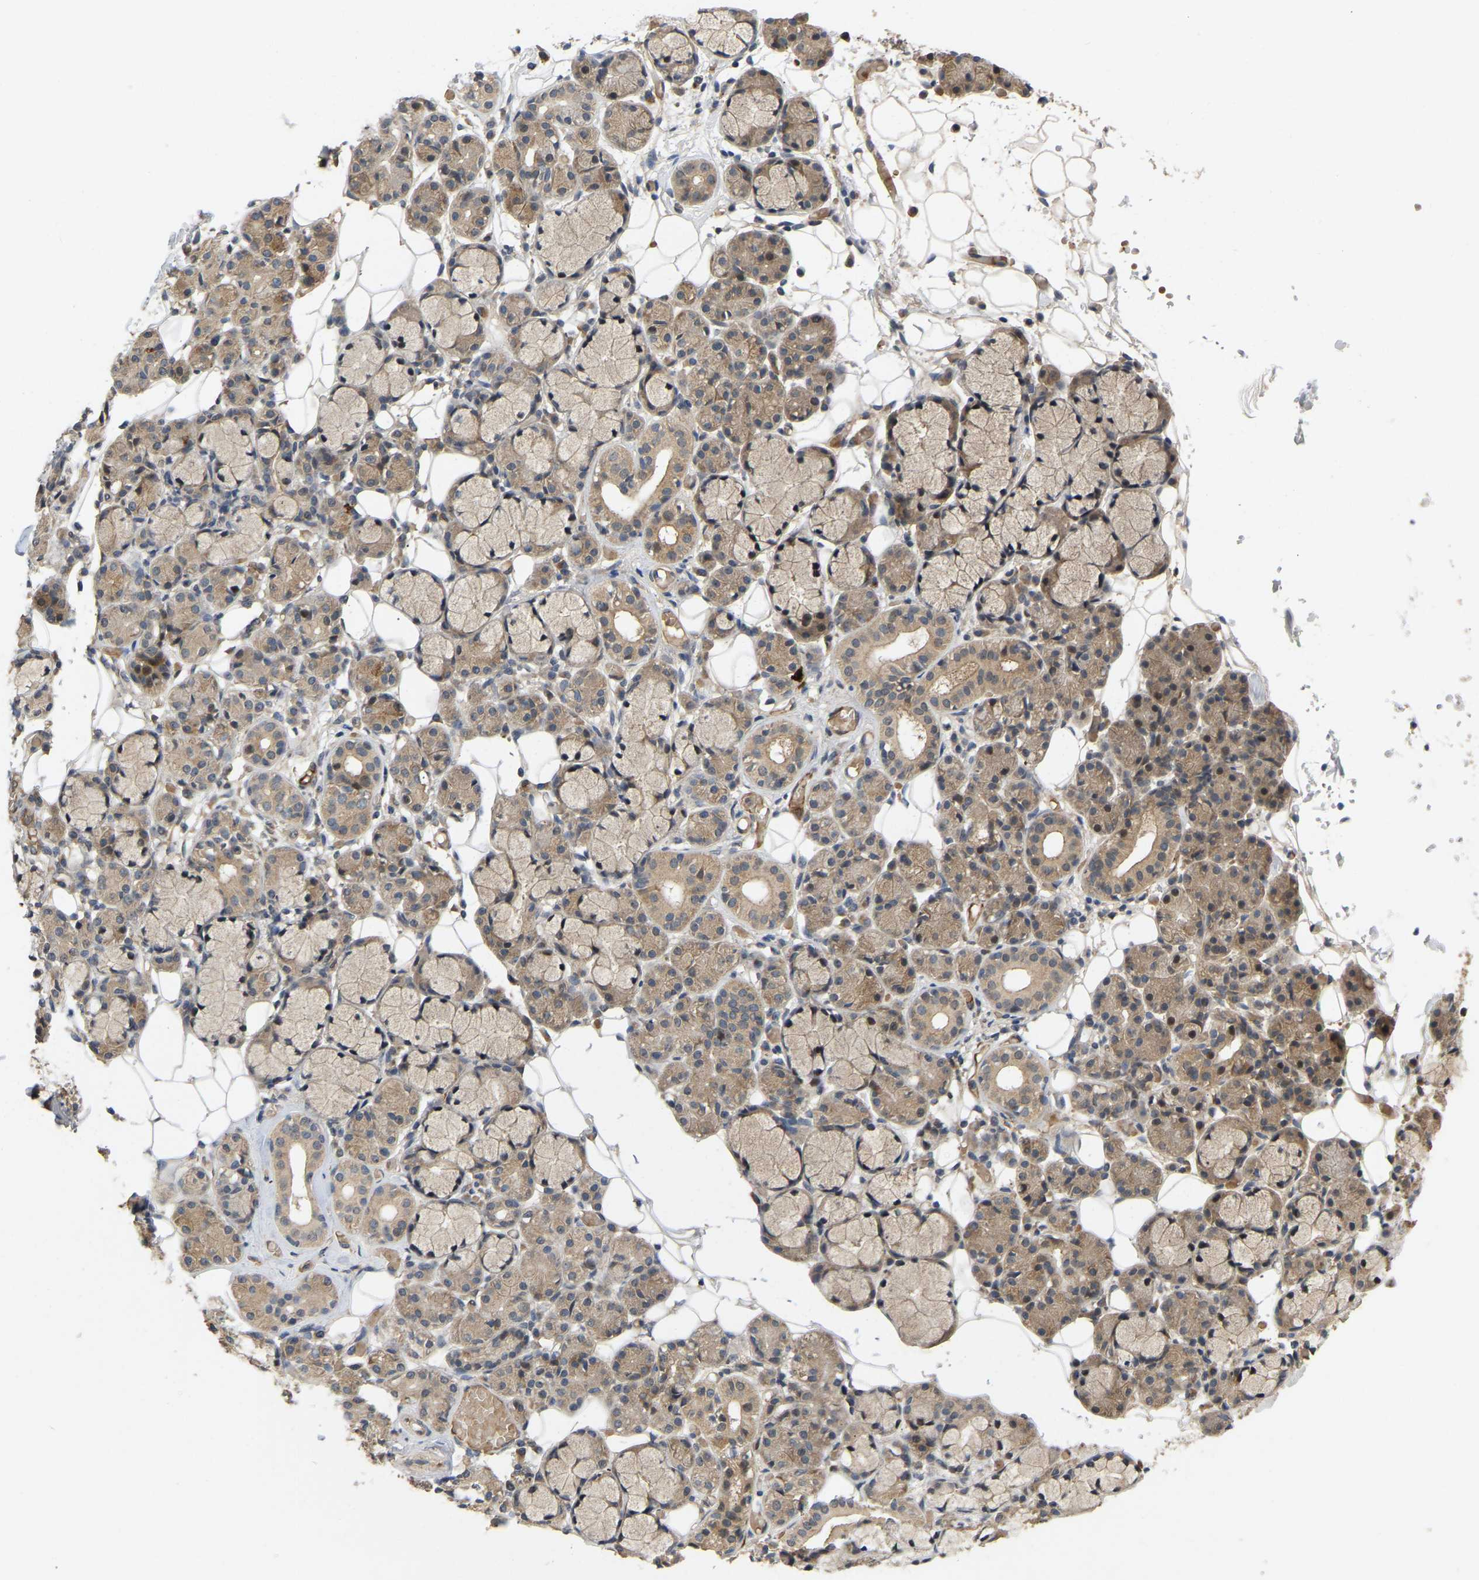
{"staining": {"intensity": "weak", "quantity": ">75%", "location": "cytoplasmic/membranous,nuclear"}, "tissue": "salivary gland", "cell_type": "Glandular cells", "image_type": "normal", "snomed": [{"axis": "morphology", "description": "Normal tissue, NOS"}, {"axis": "topography", "description": "Salivary gland"}], "caption": "Immunohistochemical staining of unremarkable human salivary gland demonstrates weak cytoplasmic/membranous,nuclear protein staining in approximately >75% of glandular cells.", "gene": "LIMK2", "patient": {"sex": "male", "age": 63}}